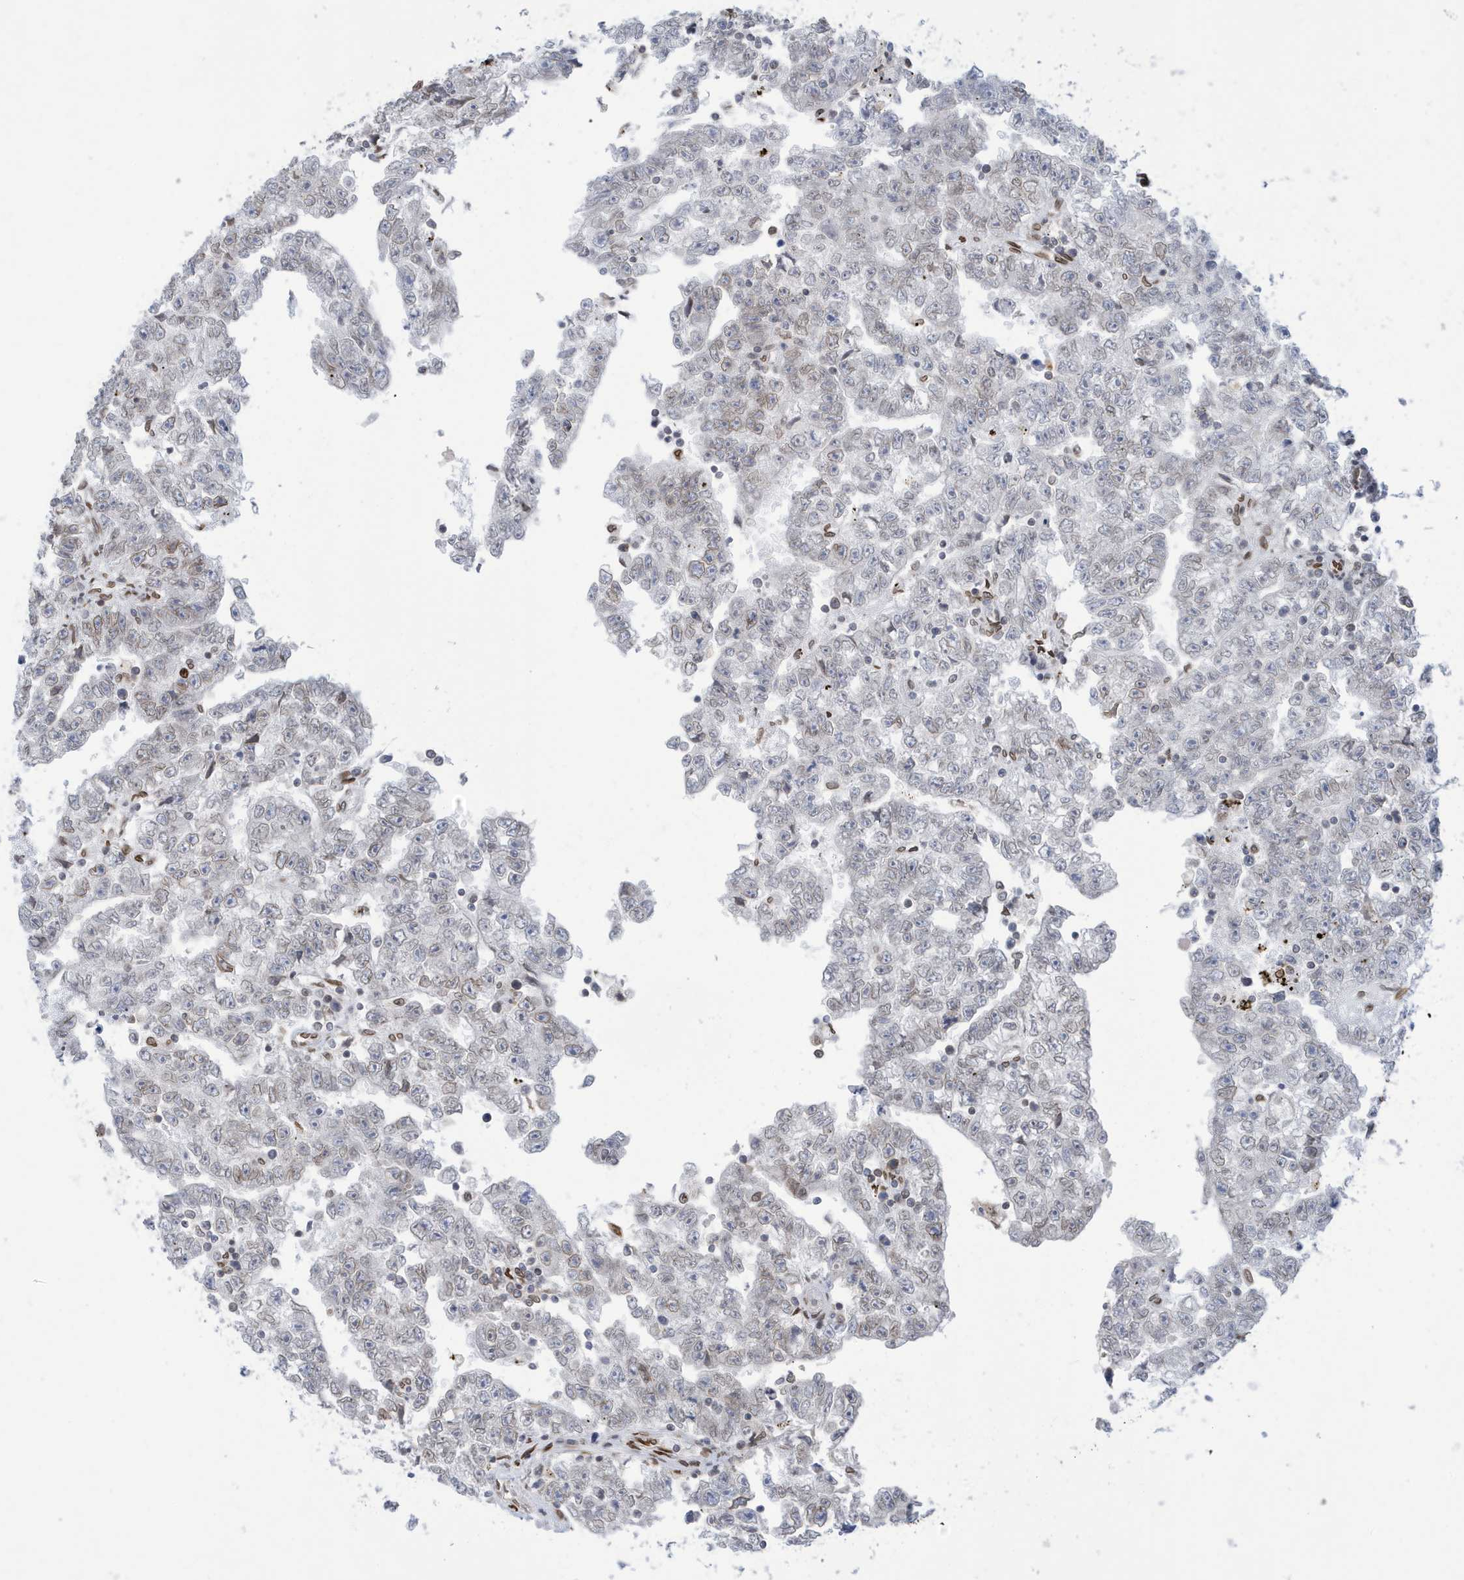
{"staining": {"intensity": "weak", "quantity": "<25%", "location": "cytoplasmic/membranous,nuclear"}, "tissue": "testis cancer", "cell_type": "Tumor cells", "image_type": "cancer", "snomed": [{"axis": "morphology", "description": "Carcinoma, Embryonal, NOS"}, {"axis": "topography", "description": "Testis"}], "caption": "Human testis embryonal carcinoma stained for a protein using immunohistochemistry (IHC) shows no positivity in tumor cells.", "gene": "PCYT1A", "patient": {"sex": "male", "age": 25}}